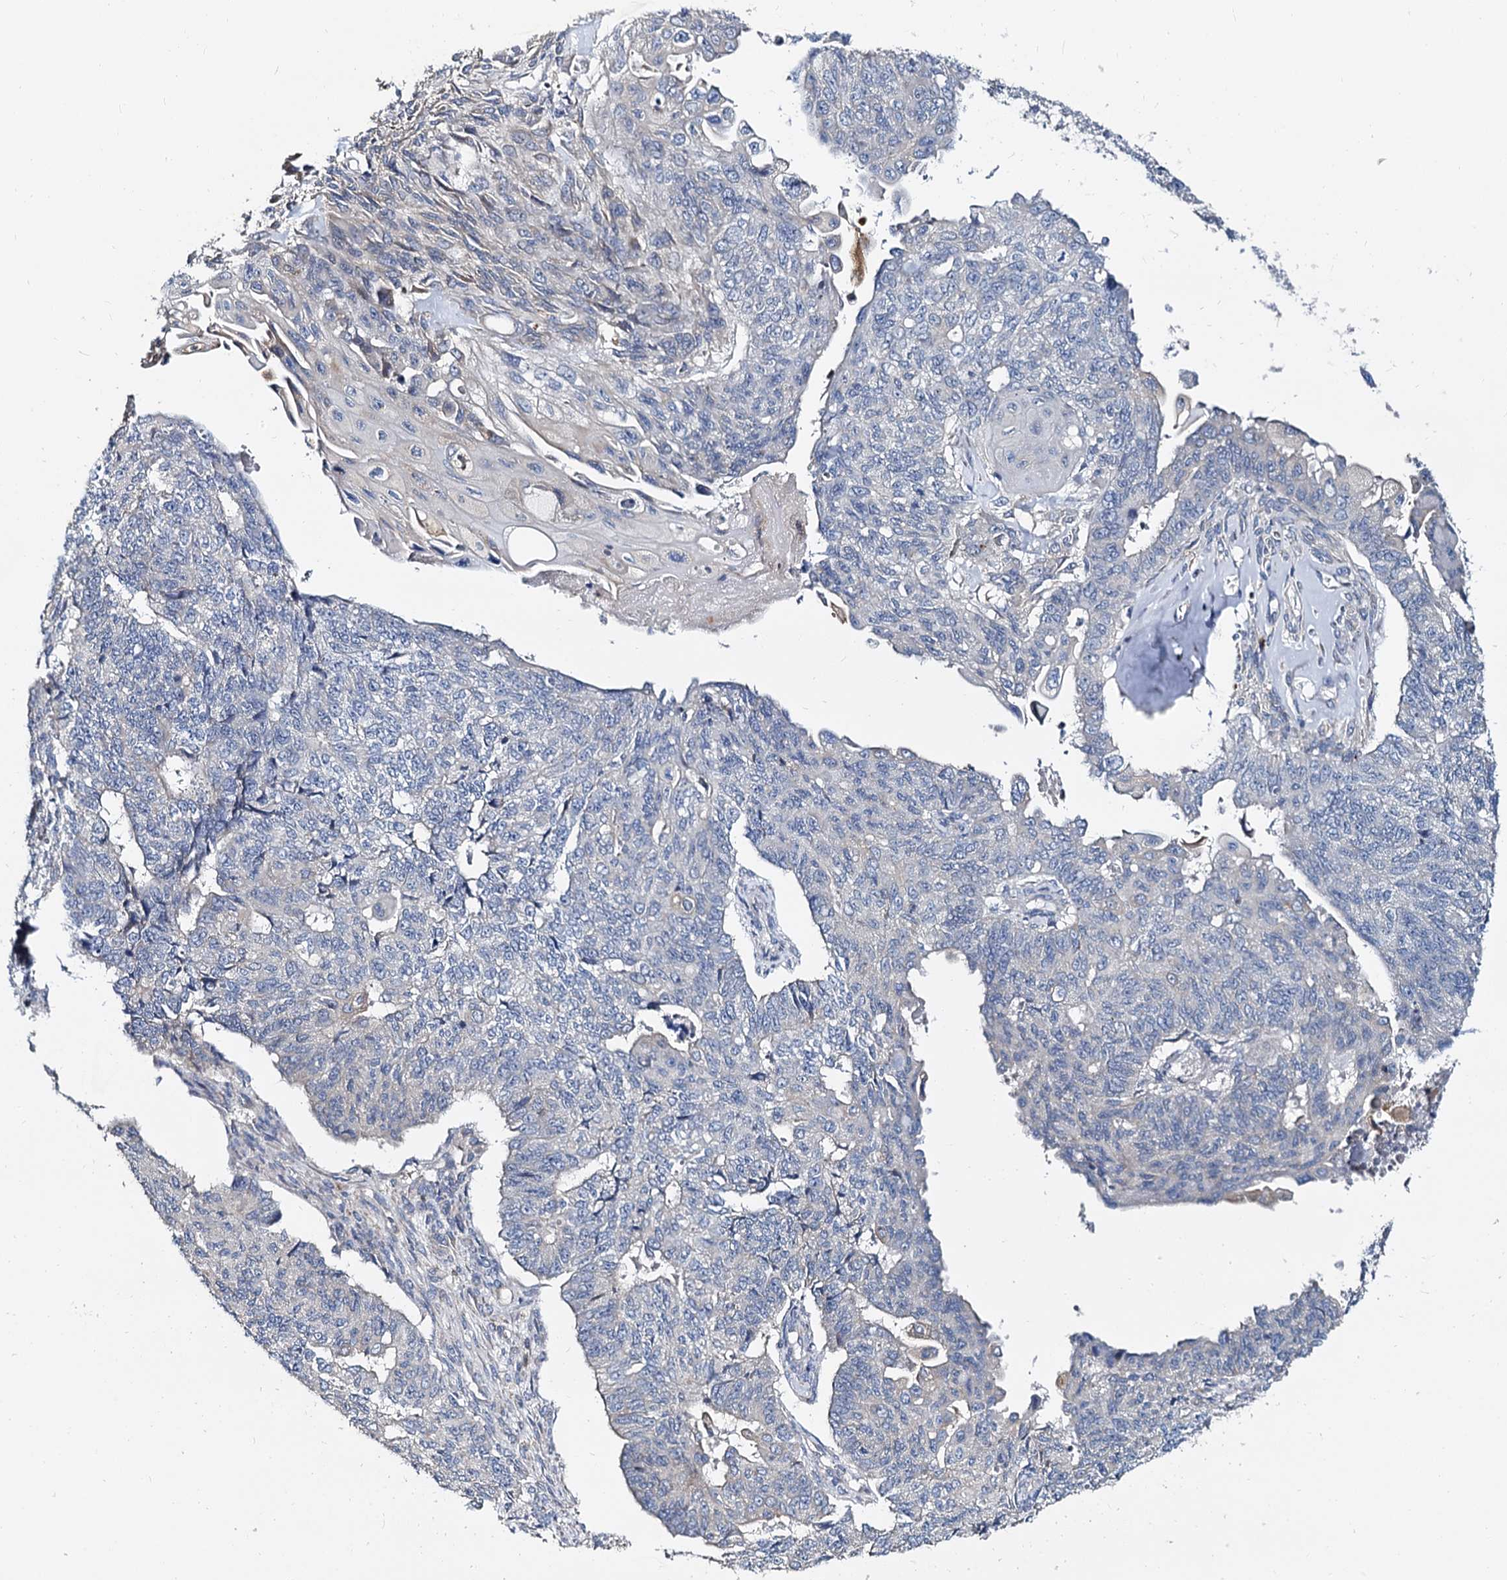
{"staining": {"intensity": "negative", "quantity": "none", "location": "none"}, "tissue": "endometrial cancer", "cell_type": "Tumor cells", "image_type": "cancer", "snomed": [{"axis": "morphology", "description": "Adenocarcinoma, NOS"}, {"axis": "topography", "description": "Endometrium"}], "caption": "Image shows no significant protein expression in tumor cells of endometrial cancer.", "gene": "ANKRD13A", "patient": {"sex": "female", "age": 32}}